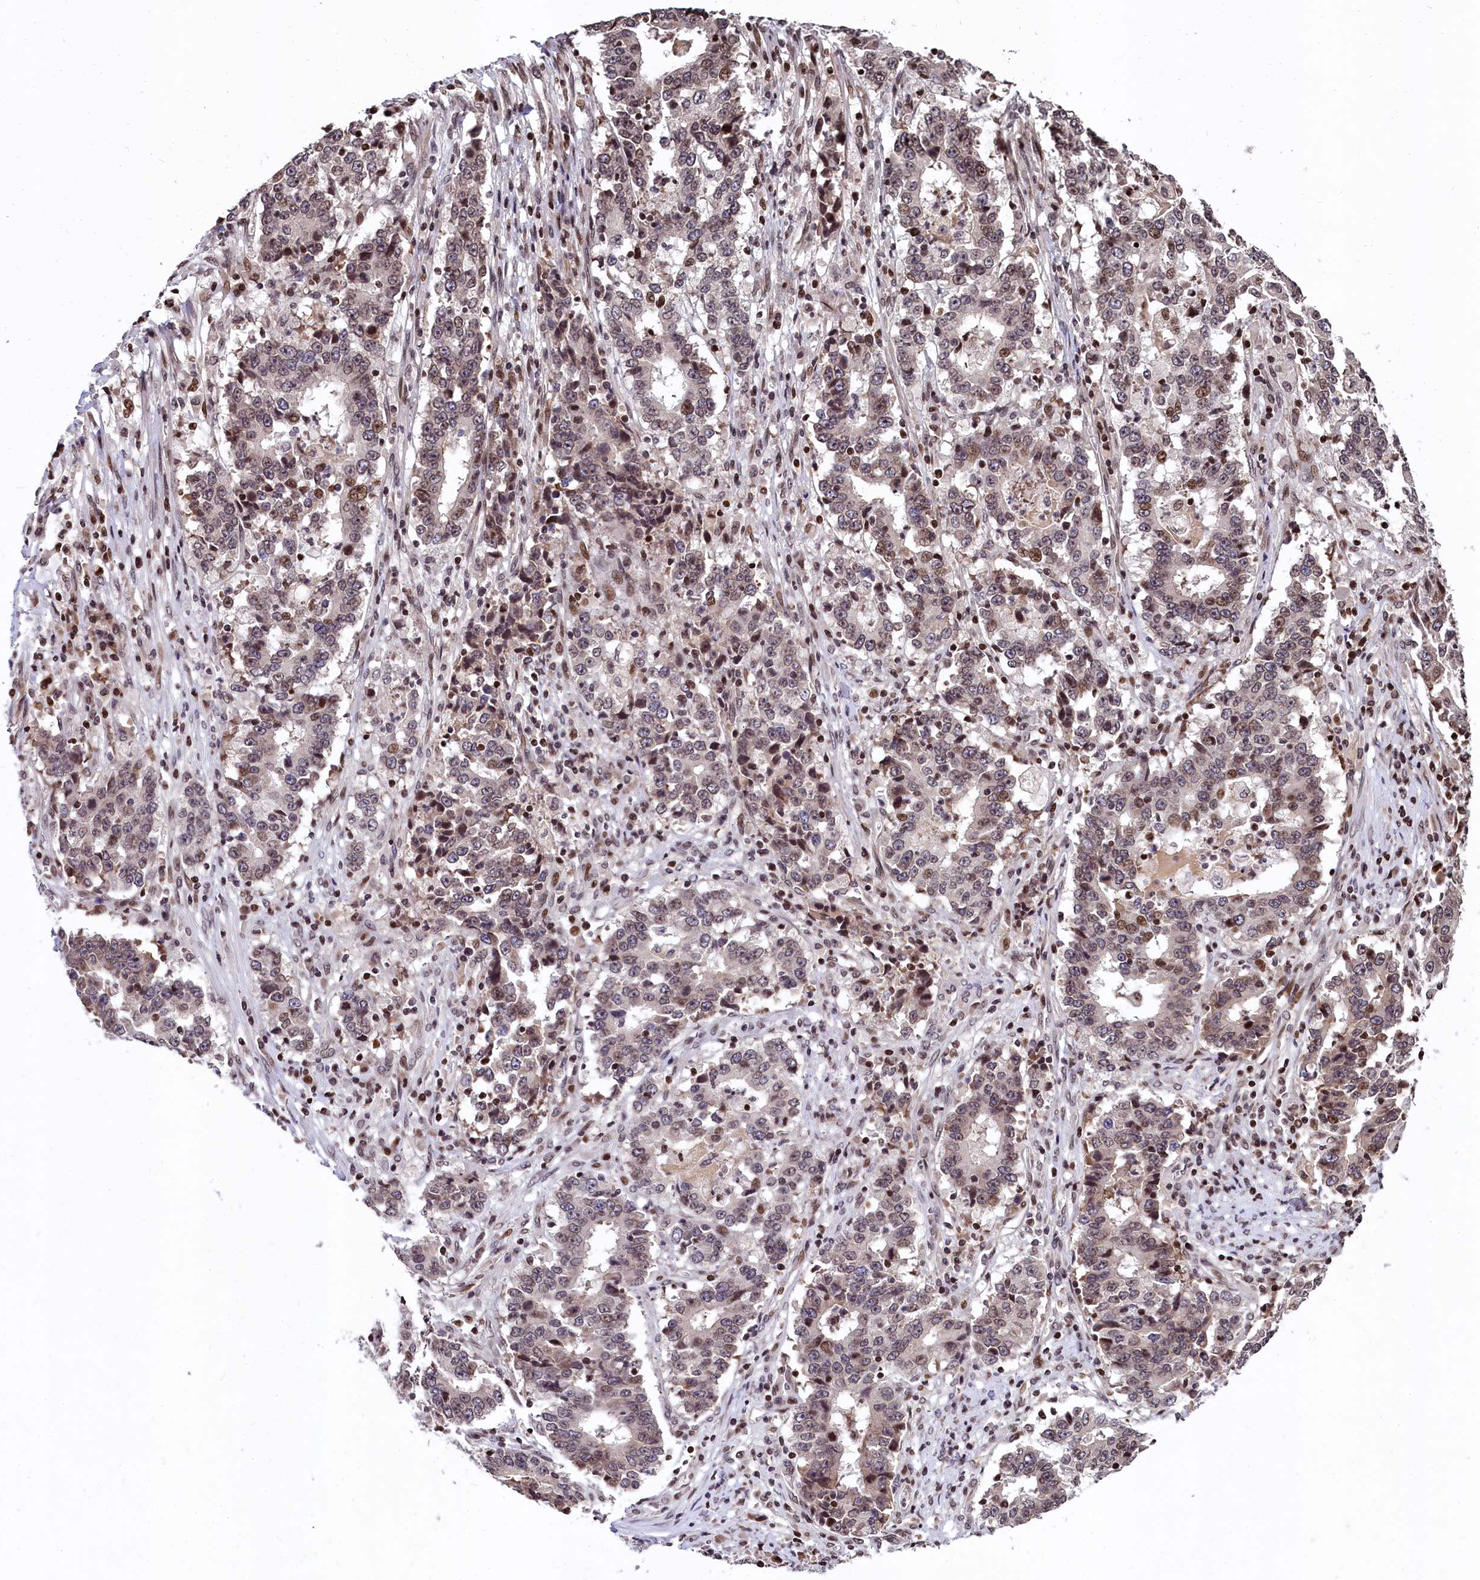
{"staining": {"intensity": "weak", "quantity": "<25%", "location": "nuclear"}, "tissue": "stomach cancer", "cell_type": "Tumor cells", "image_type": "cancer", "snomed": [{"axis": "morphology", "description": "Adenocarcinoma, NOS"}, {"axis": "topography", "description": "Stomach"}], "caption": "Protein analysis of stomach cancer (adenocarcinoma) shows no significant staining in tumor cells.", "gene": "FAM217B", "patient": {"sex": "male", "age": 59}}